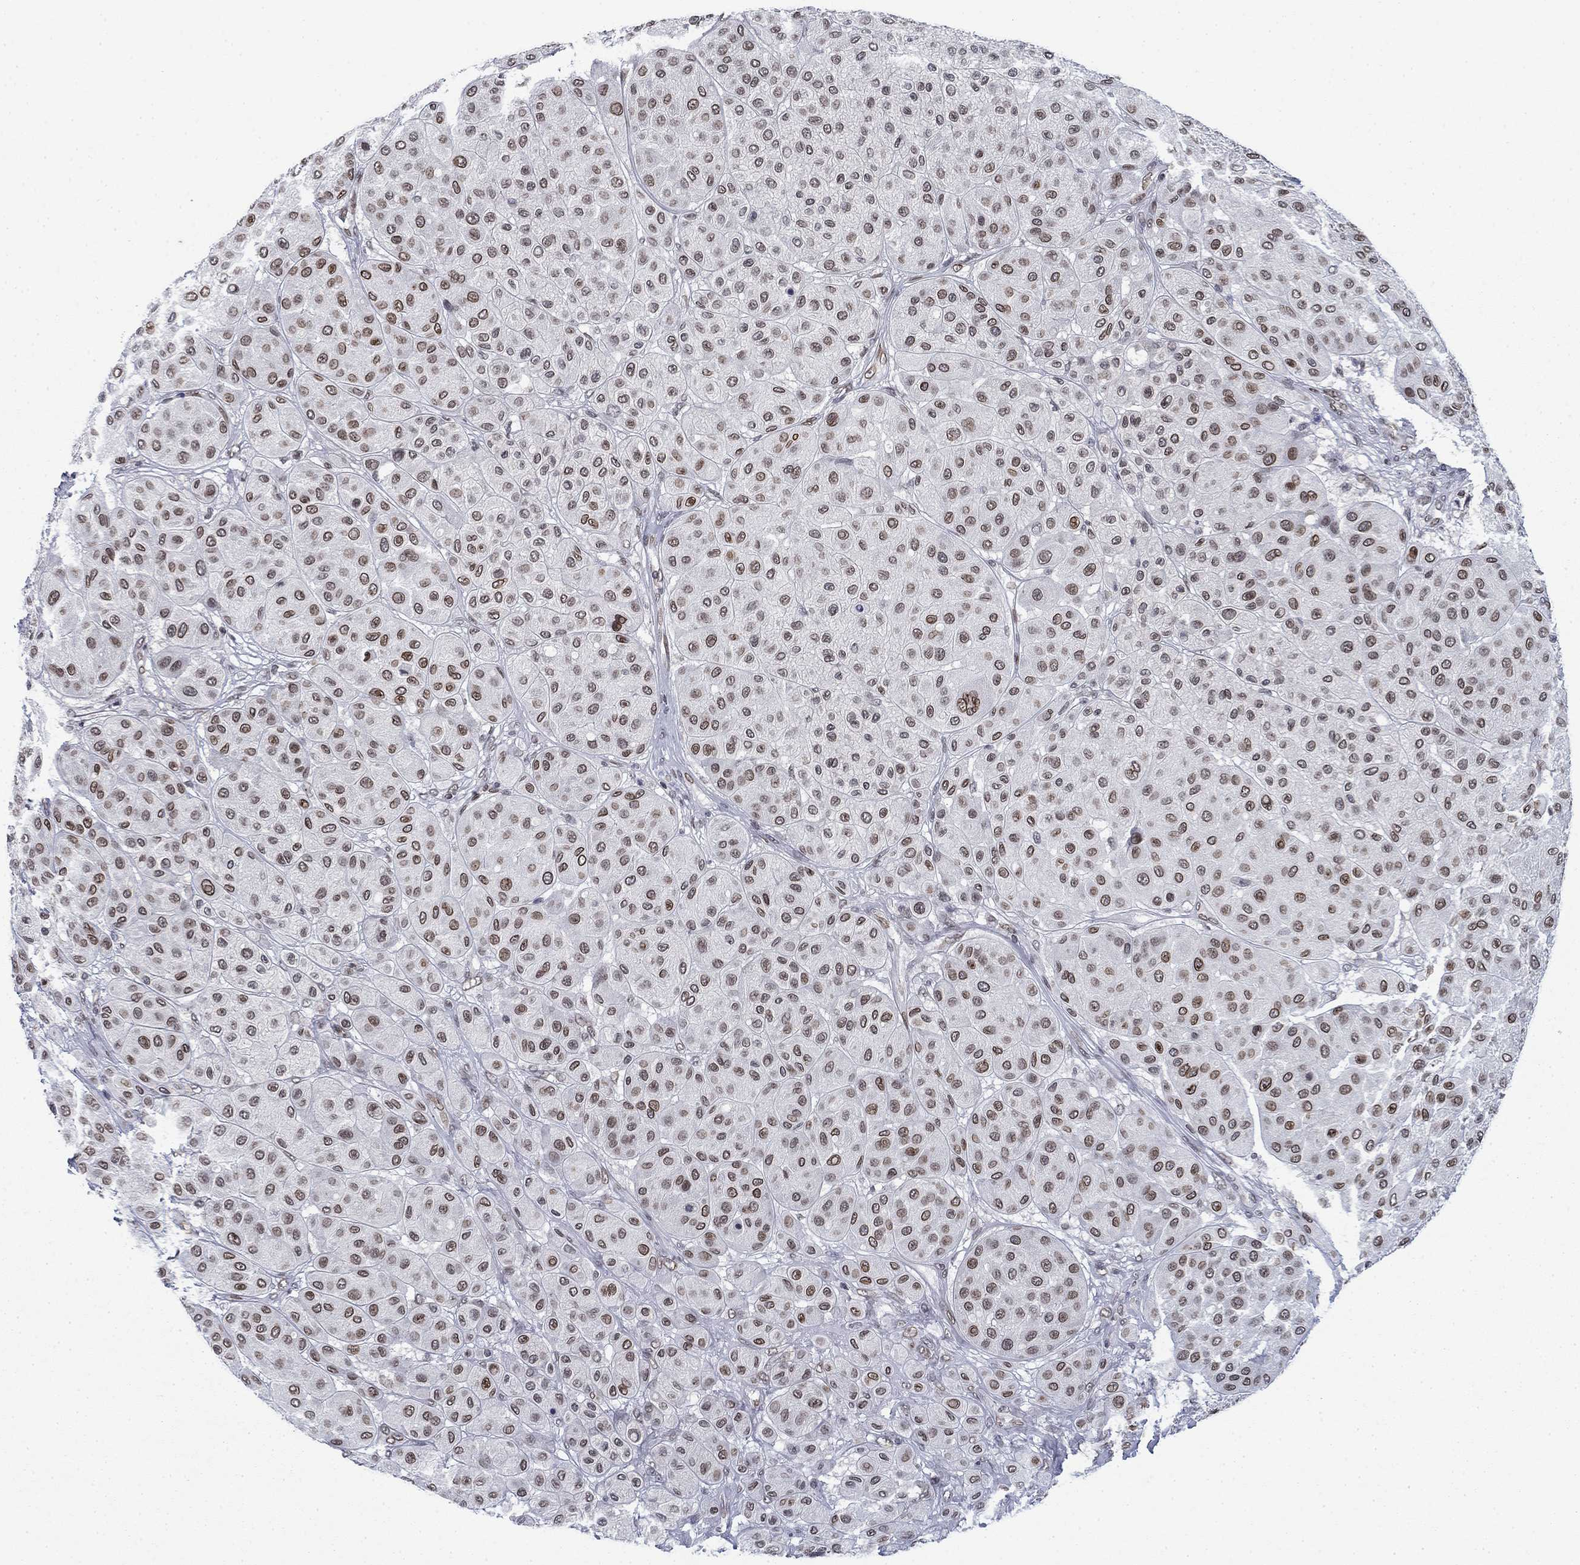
{"staining": {"intensity": "strong", "quantity": "25%-75%", "location": "cytoplasmic/membranous,nuclear"}, "tissue": "melanoma", "cell_type": "Tumor cells", "image_type": "cancer", "snomed": [{"axis": "morphology", "description": "Malignant melanoma, Metastatic site"}, {"axis": "topography", "description": "Smooth muscle"}], "caption": "Protein expression by immunohistochemistry shows strong cytoplasmic/membranous and nuclear staining in about 25%-75% of tumor cells in malignant melanoma (metastatic site).", "gene": "TOR1AIP1", "patient": {"sex": "male", "age": 41}}